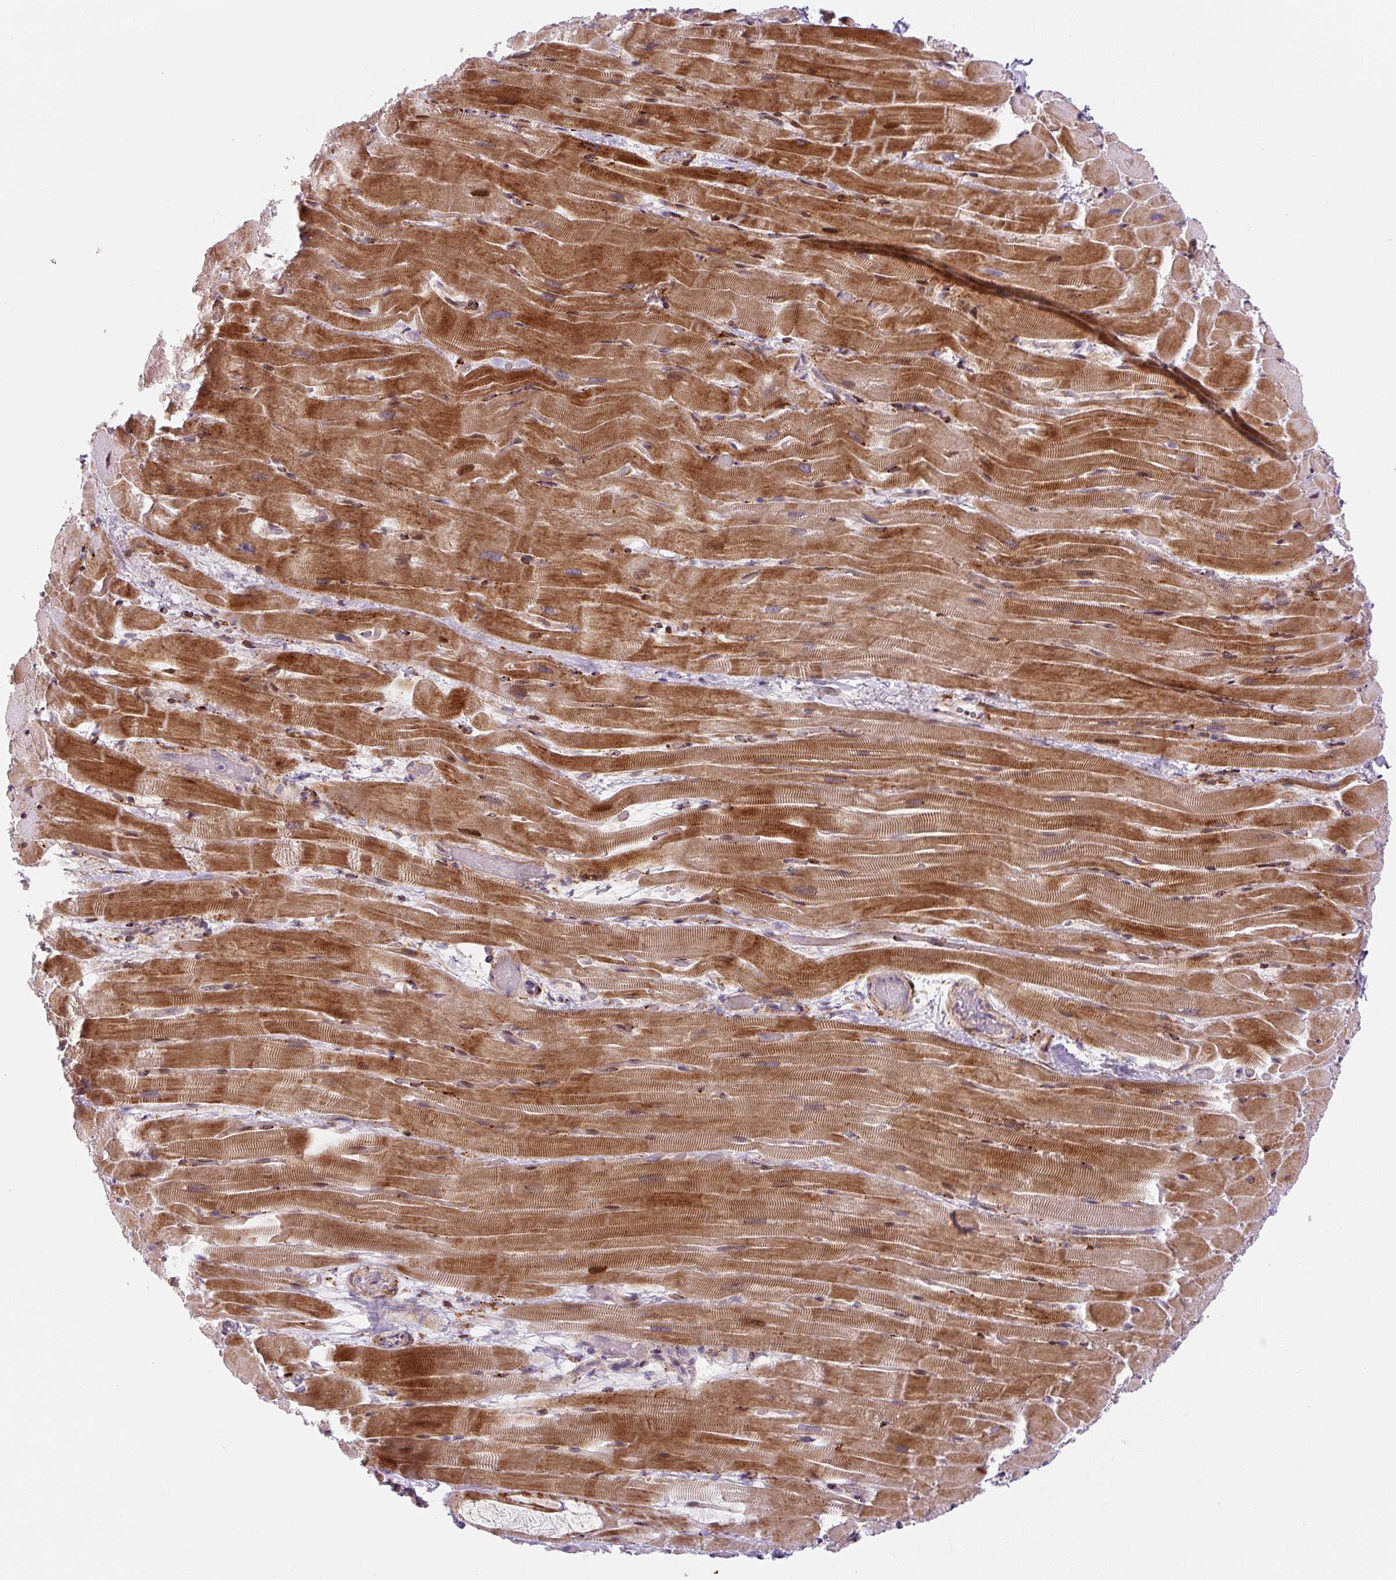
{"staining": {"intensity": "moderate", "quantity": ">75%", "location": "cytoplasmic/membranous"}, "tissue": "heart muscle", "cell_type": "Cardiomyocytes", "image_type": "normal", "snomed": [{"axis": "morphology", "description": "Normal tissue, NOS"}, {"axis": "topography", "description": "Heart"}], "caption": "An immunohistochemistry photomicrograph of benign tissue is shown. Protein staining in brown labels moderate cytoplasmic/membranous positivity in heart muscle within cardiomyocytes. The staining was performed using DAB (3,3'-diaminobenzidine) to visualize the protein expression in brown, while the nuclei were stained in blue with hematoxylin (Magnification: 20x).", "gene": "DISP3", "patient": {"sex": "male", "age": 37}}